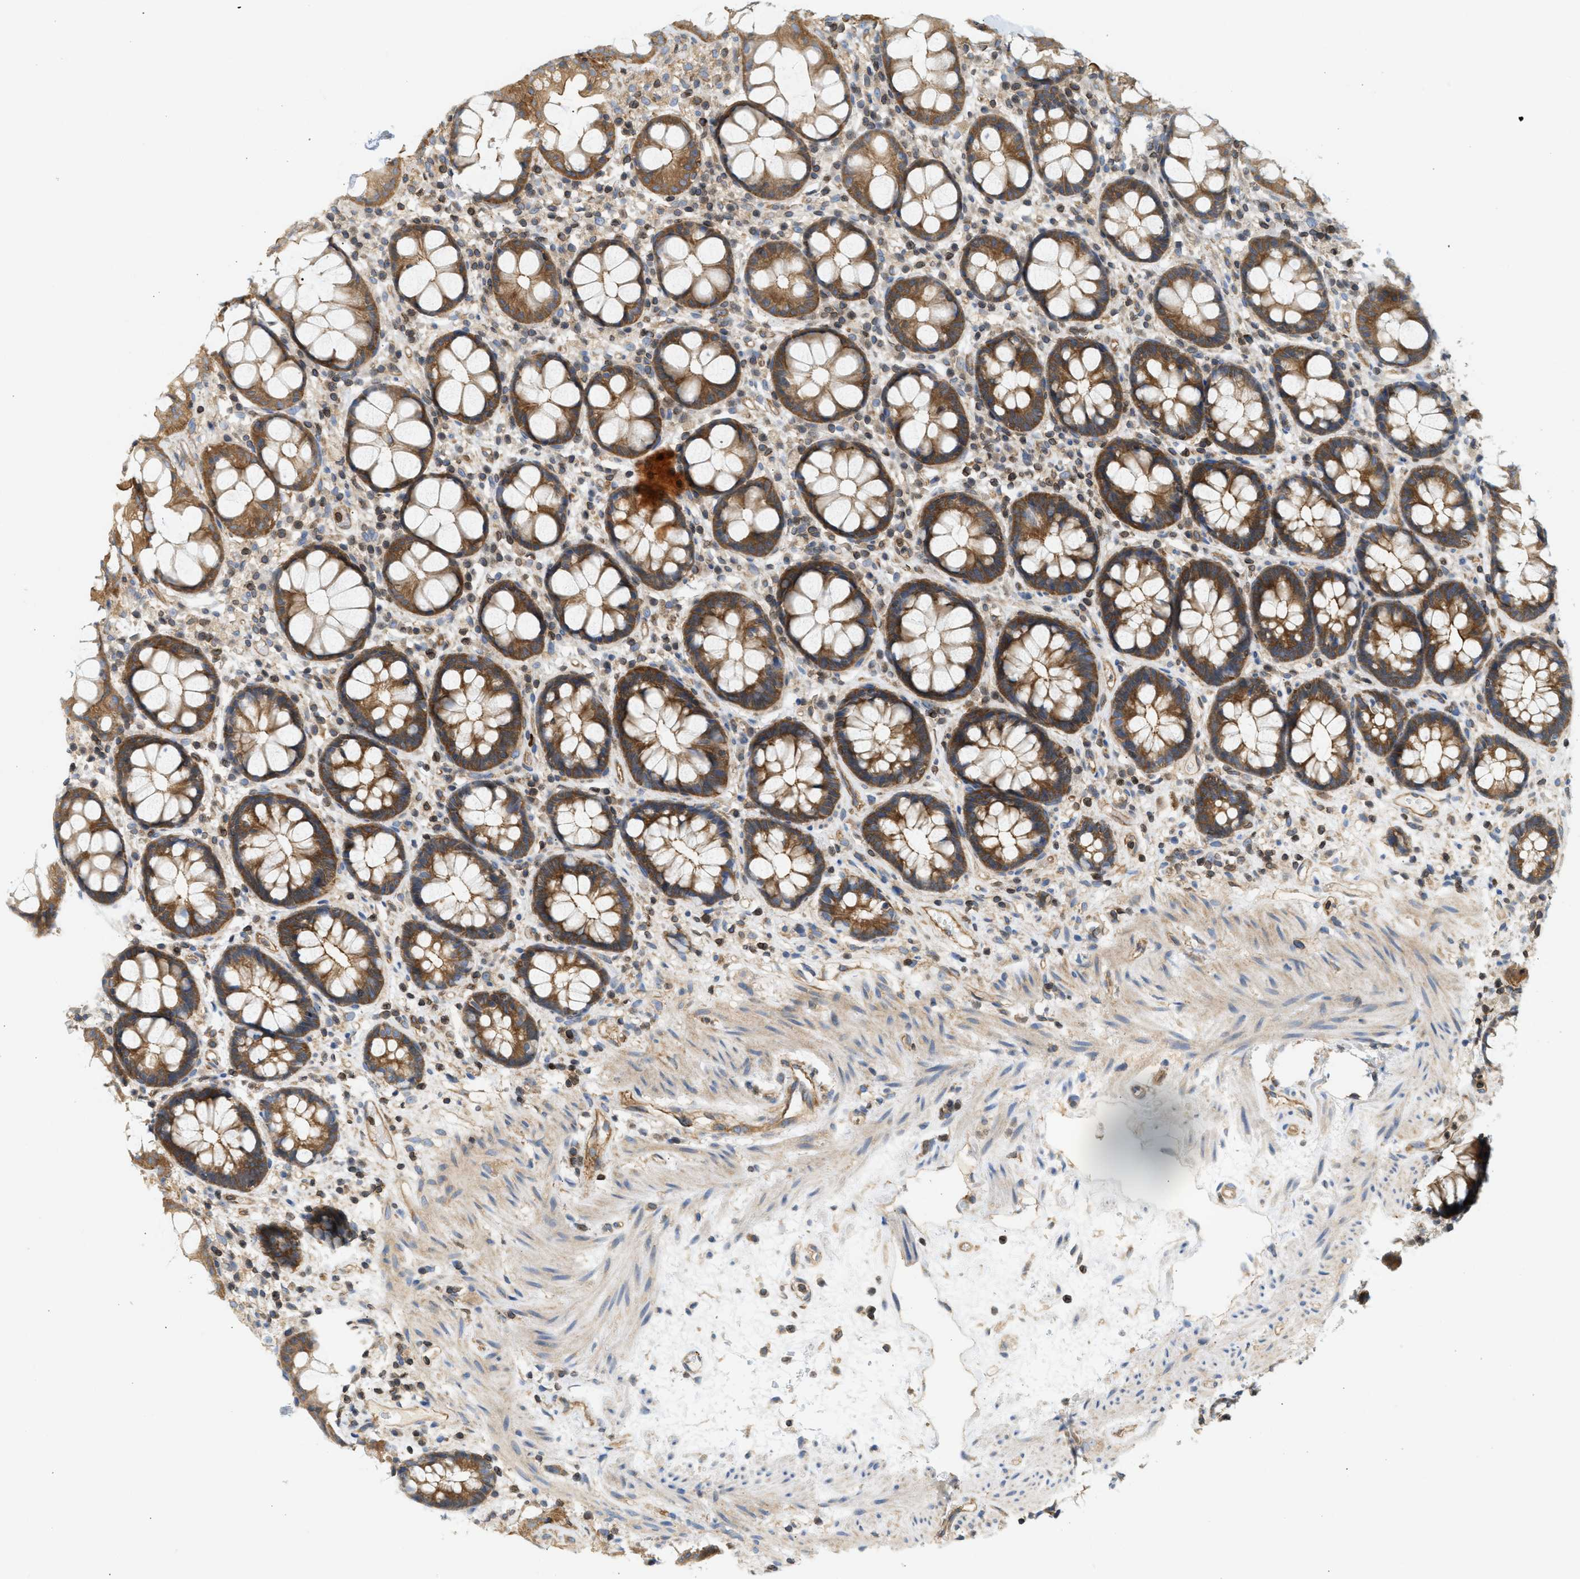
{"staining": {"intensity": "strong", "quantity": ">75%", "location": "cytoplasmic/membranous"}, "tissue": "rectum", "cell_type": "Glandular cells", "image_type": "normal", "snomed": [{"axis": "morphology", "description": "Normal tissue, NOS"}, {"axis": "topography", "description": "Rectum"}], "caption": "Immunohistochemistry (DAB (3,3'-diaminobenzidine)) staining of unremarkable human rectum displays strong cytoplasmic/membranous protein staining in about >75% of glandular cells. (DAB IHC, brown staining for protein, blue staining for nuclei).", "gene": "STRN", "patient": {"sex": "male", "age": 64}}